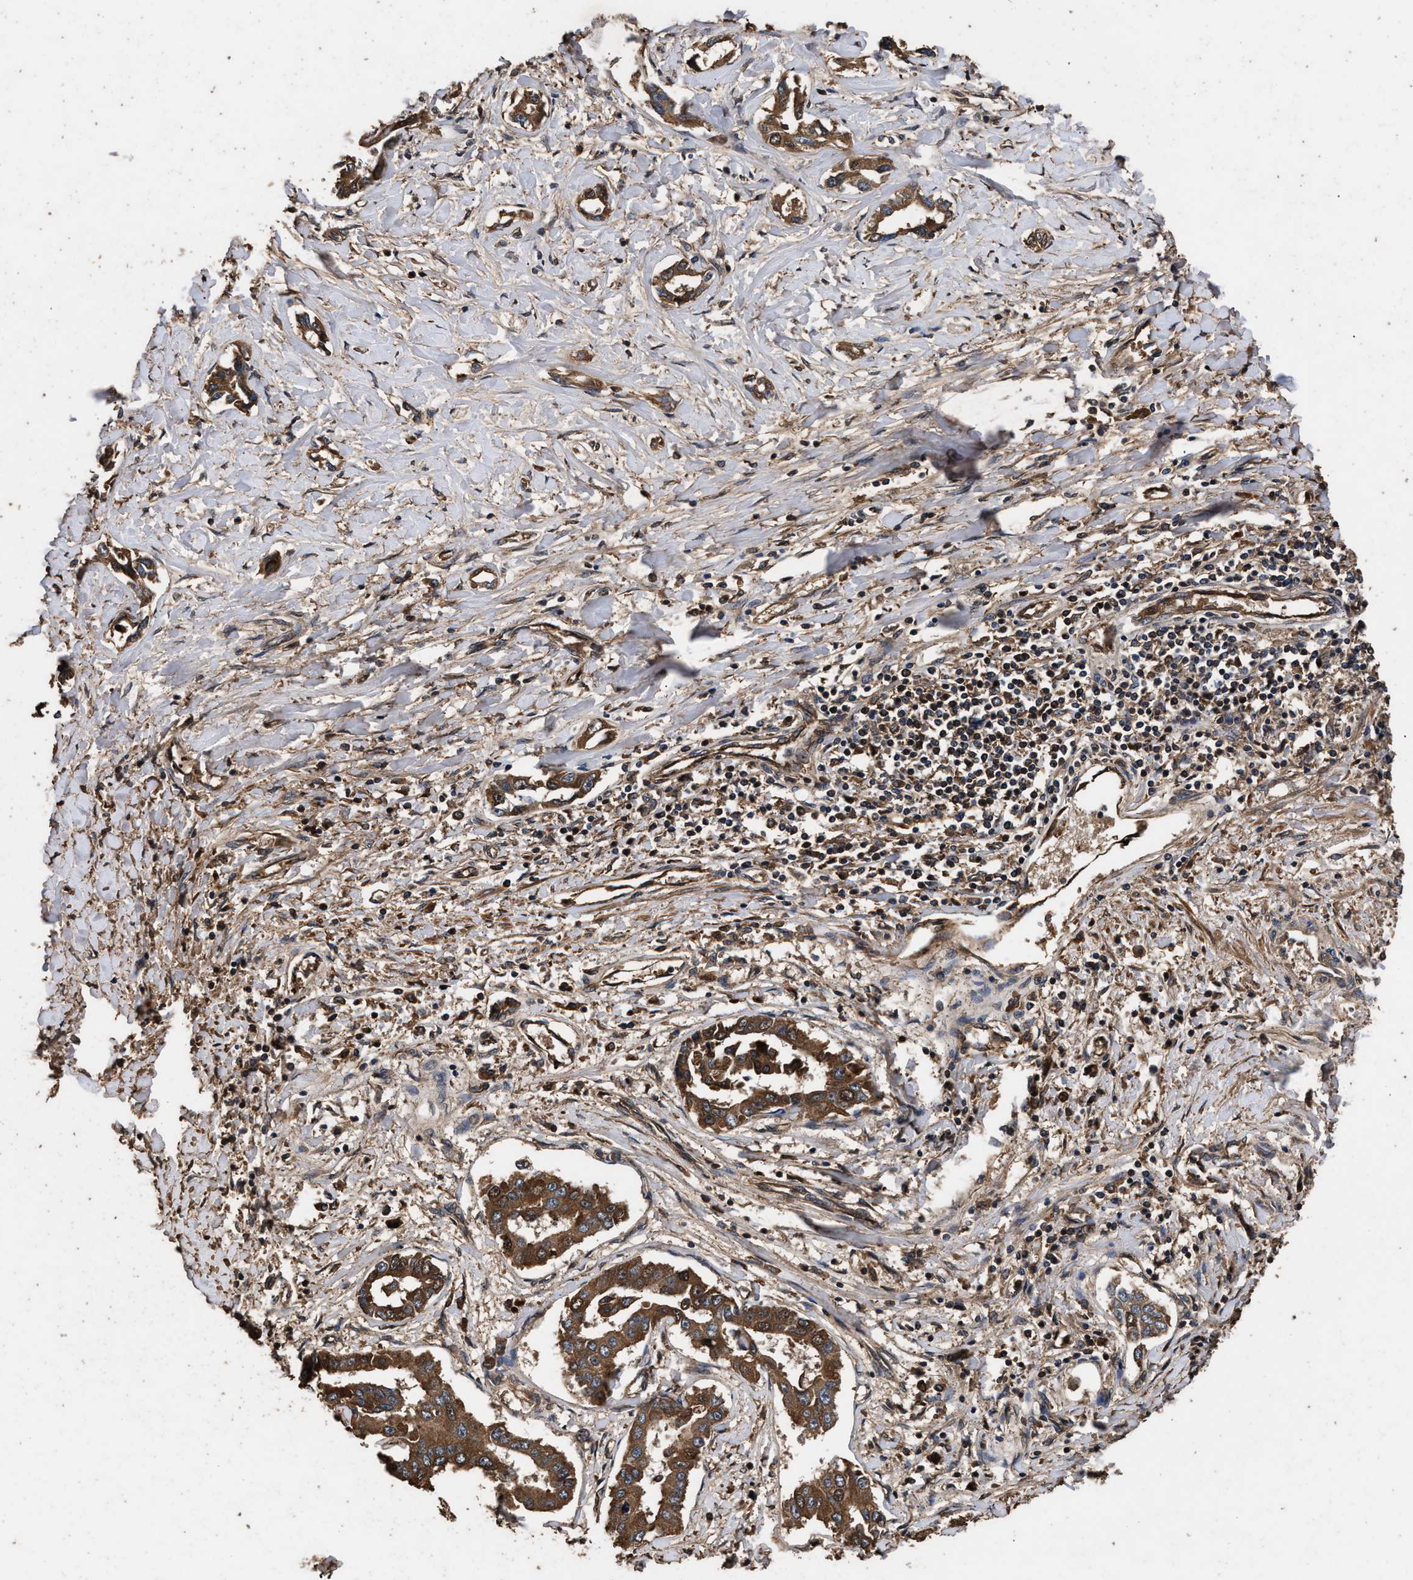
{"staining": {"intensity": "moderate", "quantity": ">75%", "location": "cytoplasmic/membranous"}, "tissue": "liver cancer", "cell_type": "Tumor cells", "image_type": "cancer", "snomed": [{"axis": "morphology", "description": "Cholangiocarcinoma"}, {"axis": "topography", "description": "Liver"}], "caption": "Protein expression analysis of human liver cholangiocarcinoma reveals moderate cytoplasmic/membranous expression in about >75% of tumor cells.", "gene": "KYAT1", "patient": {"sex": "male", "age": 59}}